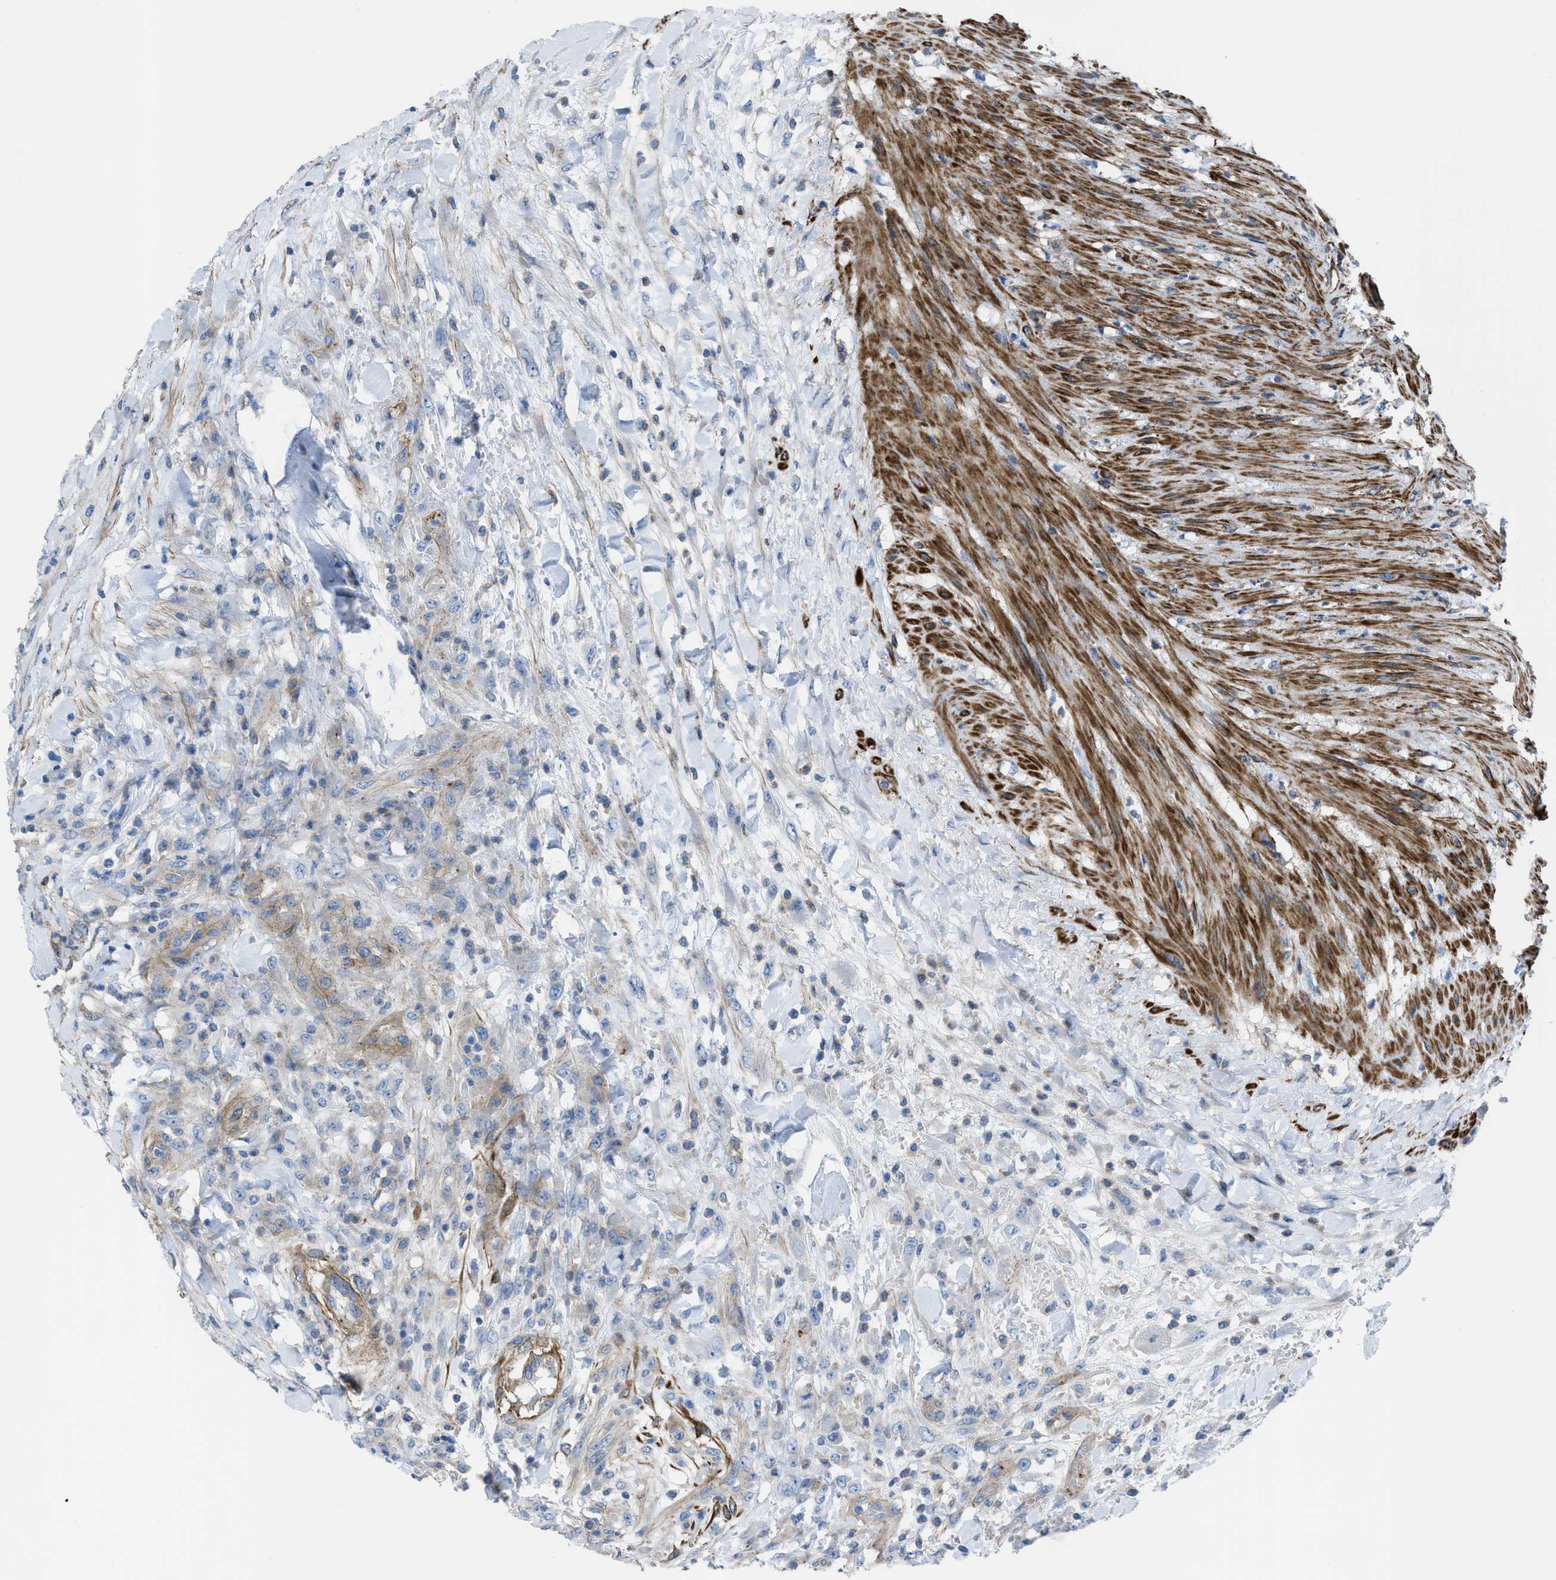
{"staining": {"intensity": "weak", "quantity": "<25%", "location": "cytoplasmic/membranous"}, "tissue": "testis cancer", "cell_type": "Tumor cells", "image_type": "cancer", "snomed": [{"axis": "morphology", "description": "Seminoma, NOS"}, {"axis": "topography", "description": "Testis"}], "caption": "Tumor cells are negative for protein expression in human testis seminoma.", "gene": "KCNH7", "patient": {"sex": "male", "age": 59}}